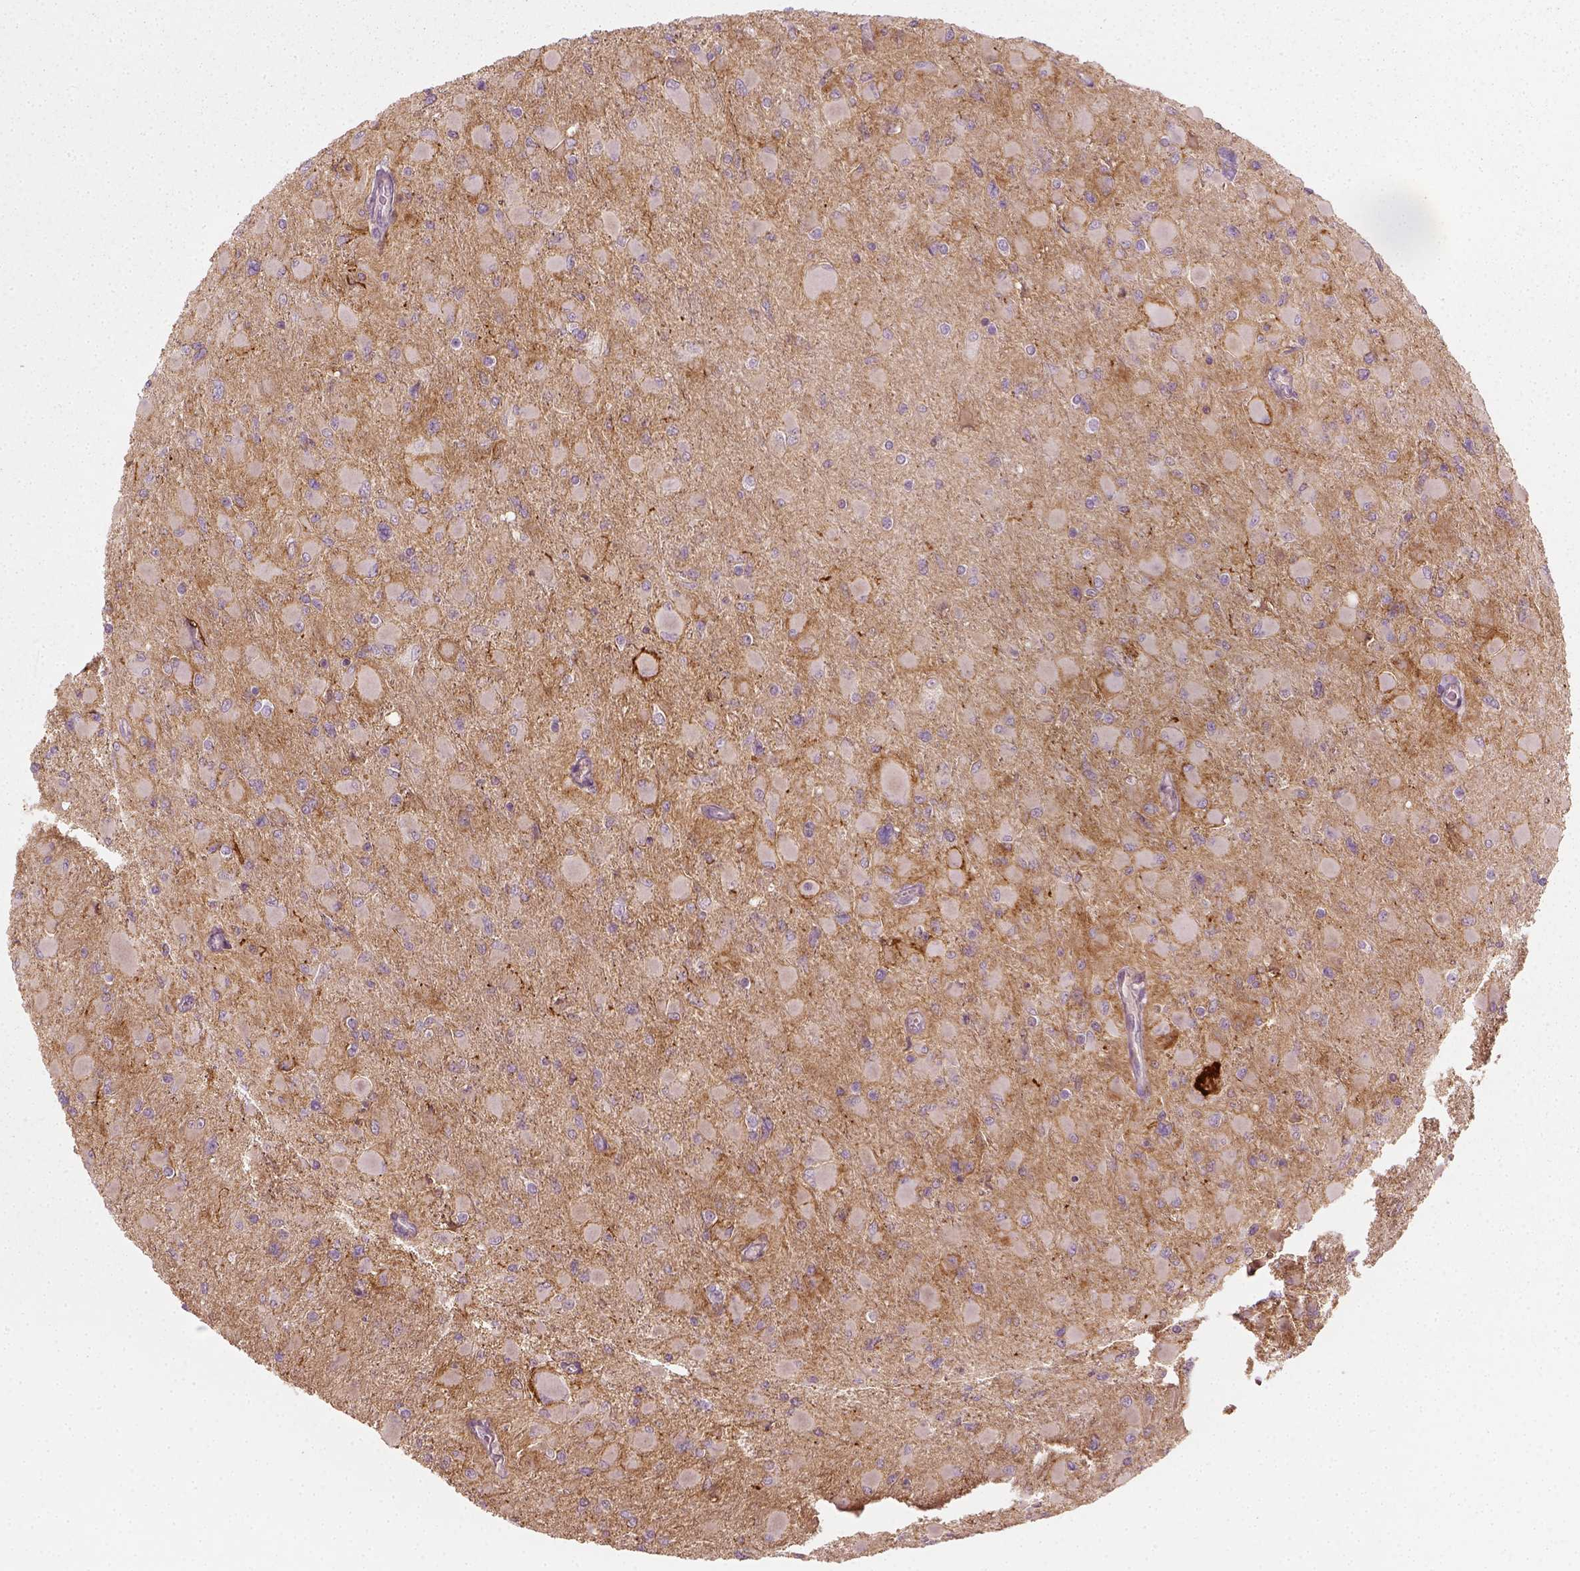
{"staining": {"intensity": "negative", "quantity": "none", "location": "none"}, "tissue": "glioma", "cell_type": "Tumor cells", "image_type": "cancer", "snomed": [{"axis": "morphology", "description": "Glioma, malignant, High grade"}, {"axis": "topography", "description": "Cerebral cortex"}], "caption": "A micrograph of malignant glioma (high-grade) stained for a protein displays no brown staining in tumor cells.", "gene": "NPTN", "patient": {"sex": "female", "age": 36}}